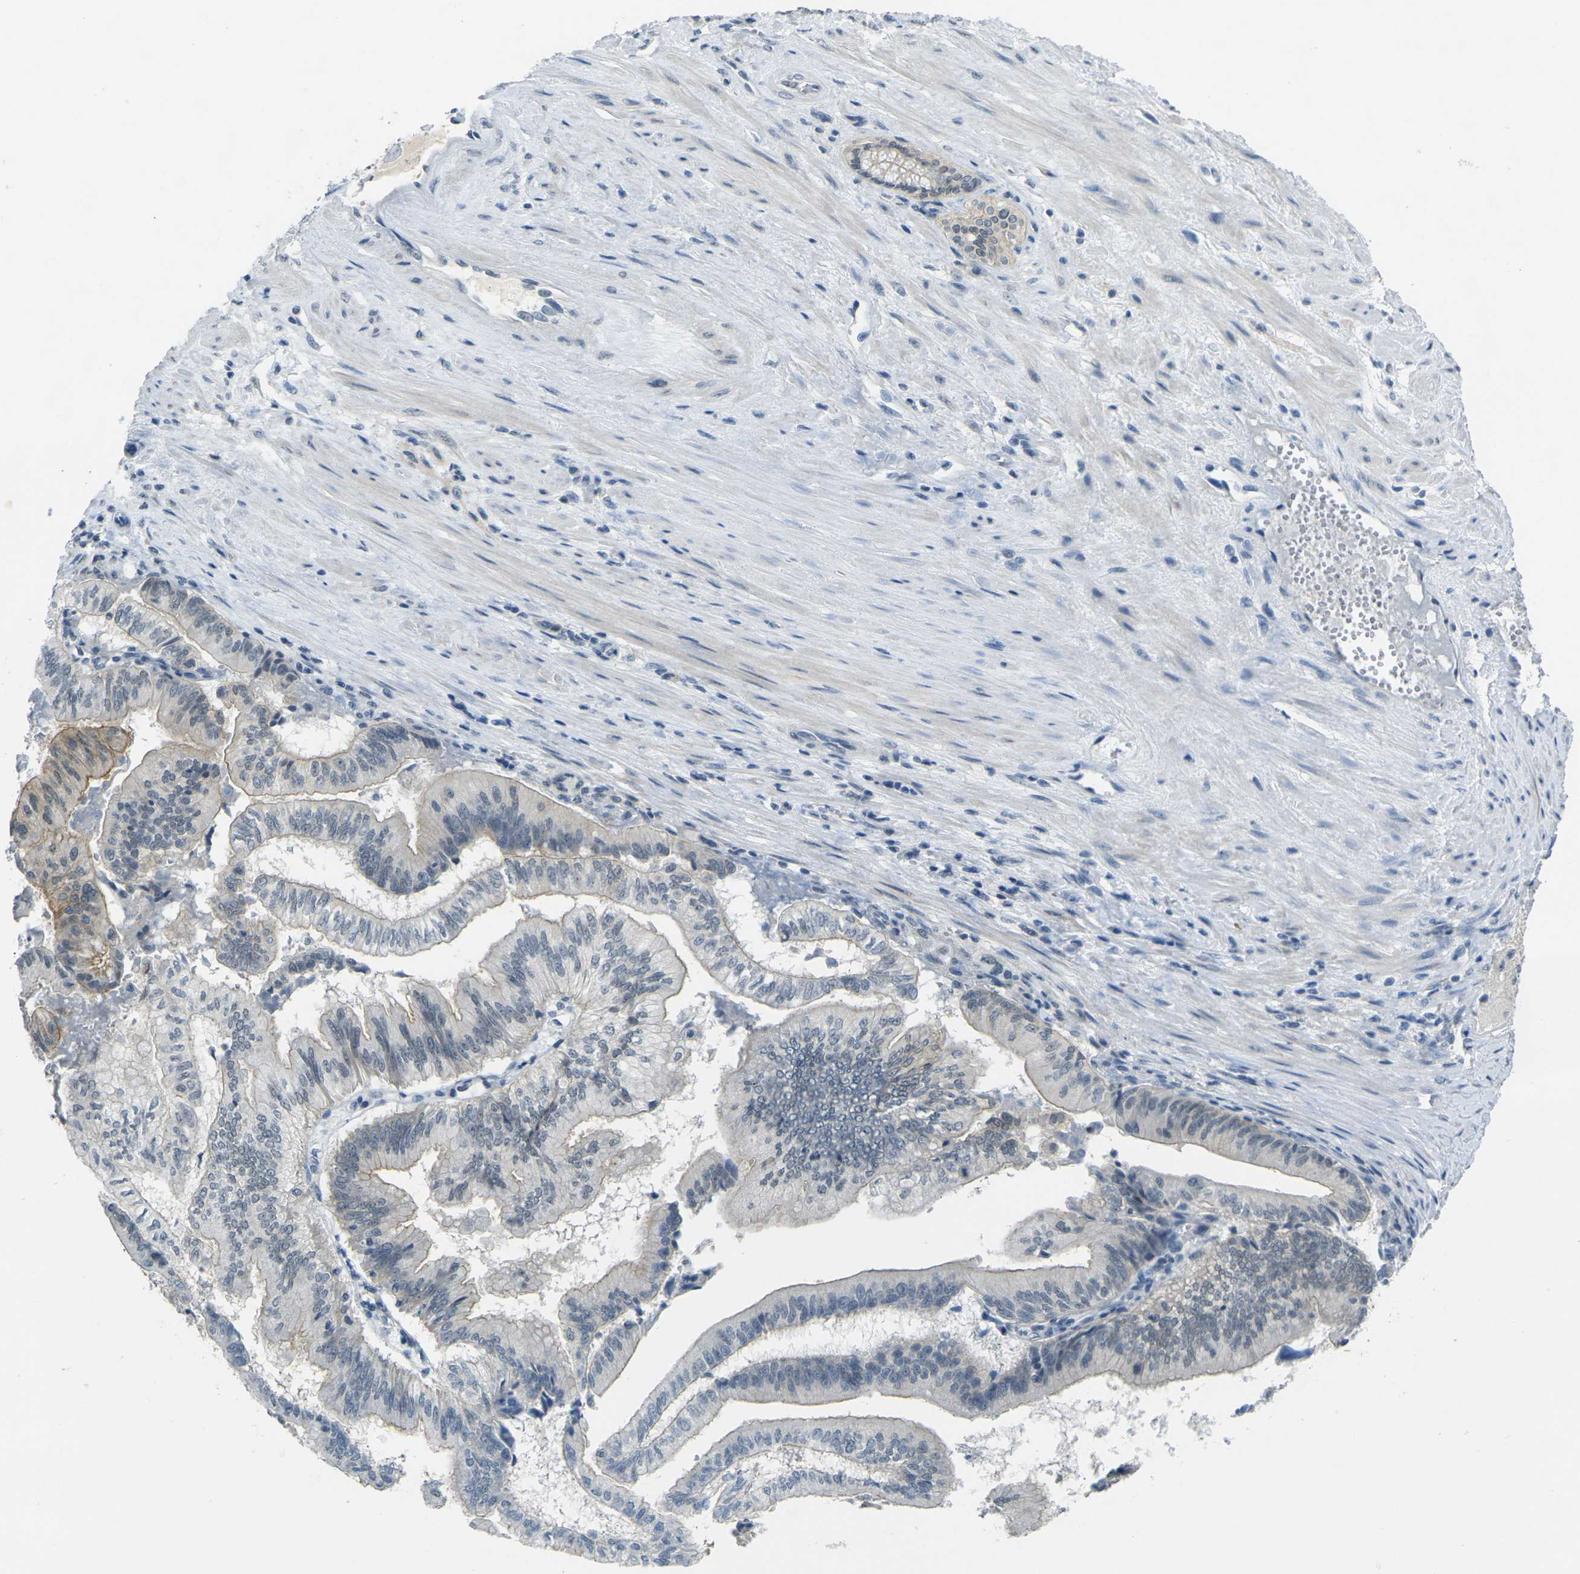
{"staining": {"intensity": "moderate", "quantity": "25%-75%", "location": "cytoplasmic/membranous"}, "tissue": "pancreatic cancer", "cell_type": "Tumor cells", "image_type": "cancer", "snomed": [{"axis": "morphology", "description": "Adenocarcinoma, NOS"}, {"axis": "topography", "description": "Pancreas"}], "caption": "Approximately 25%-75% of tumor cells in adenocarcinoma (pancreatic) demonstrate moderate cytoplasmic/membranous protein staining as visualized by brown immunohistochemical staining.", "gene": "SPTBN2", "patient": {"sex": "male", "age": 82}}